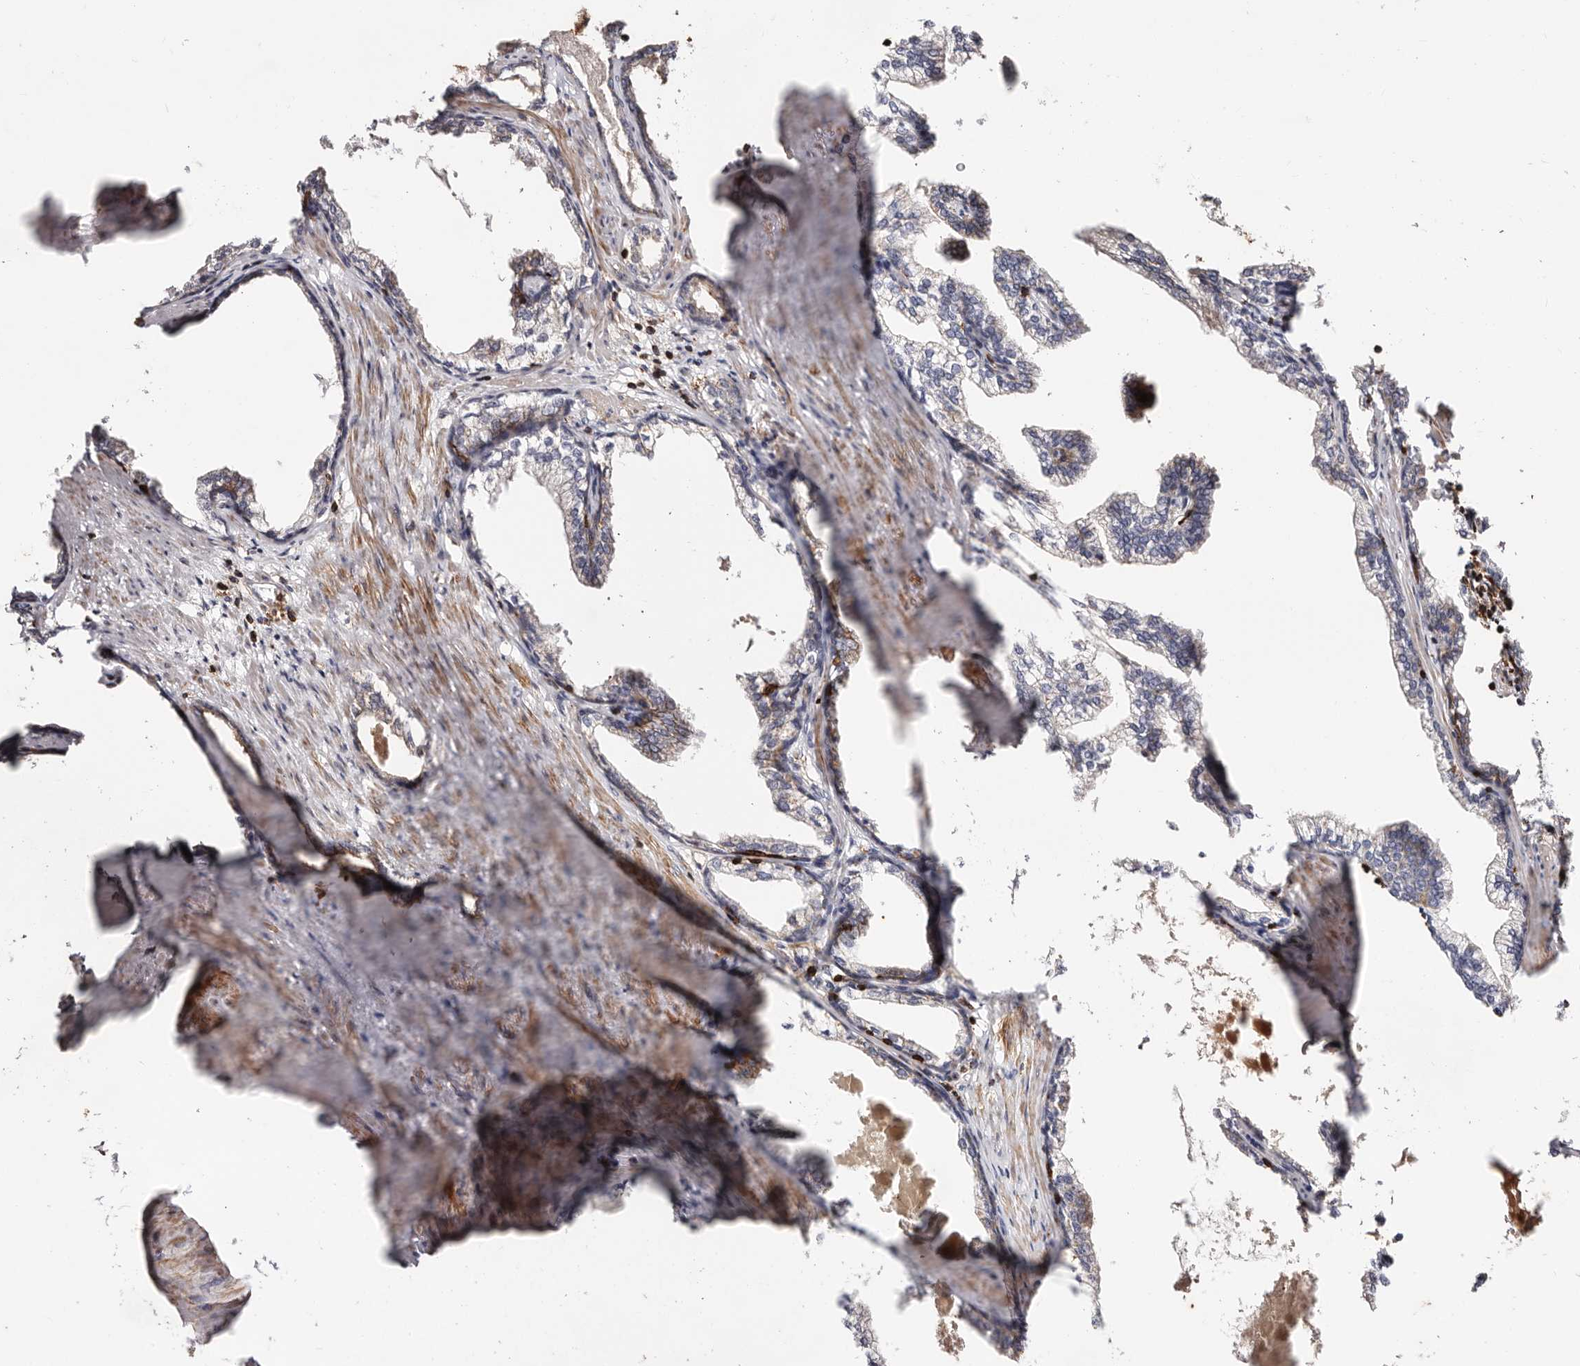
{"staining": {"intensity": "negative", "quantity": "none", "location": "none"}, "tissue": "prostate cancer", "cell_type": "Tumor cells", "image_type": "cancer", "snomed": [{"axis": "morphology", "description": "Adenocarcinoma, High grade"}, {"axis": "topography", "description": "Prostate"}], "caption": "The image reveals no significant expression in tumor cells of prostate adenocarcinoma (high-grade).", "gene": "PTPN22", "patient": {"sex": "male", "age": 58}}